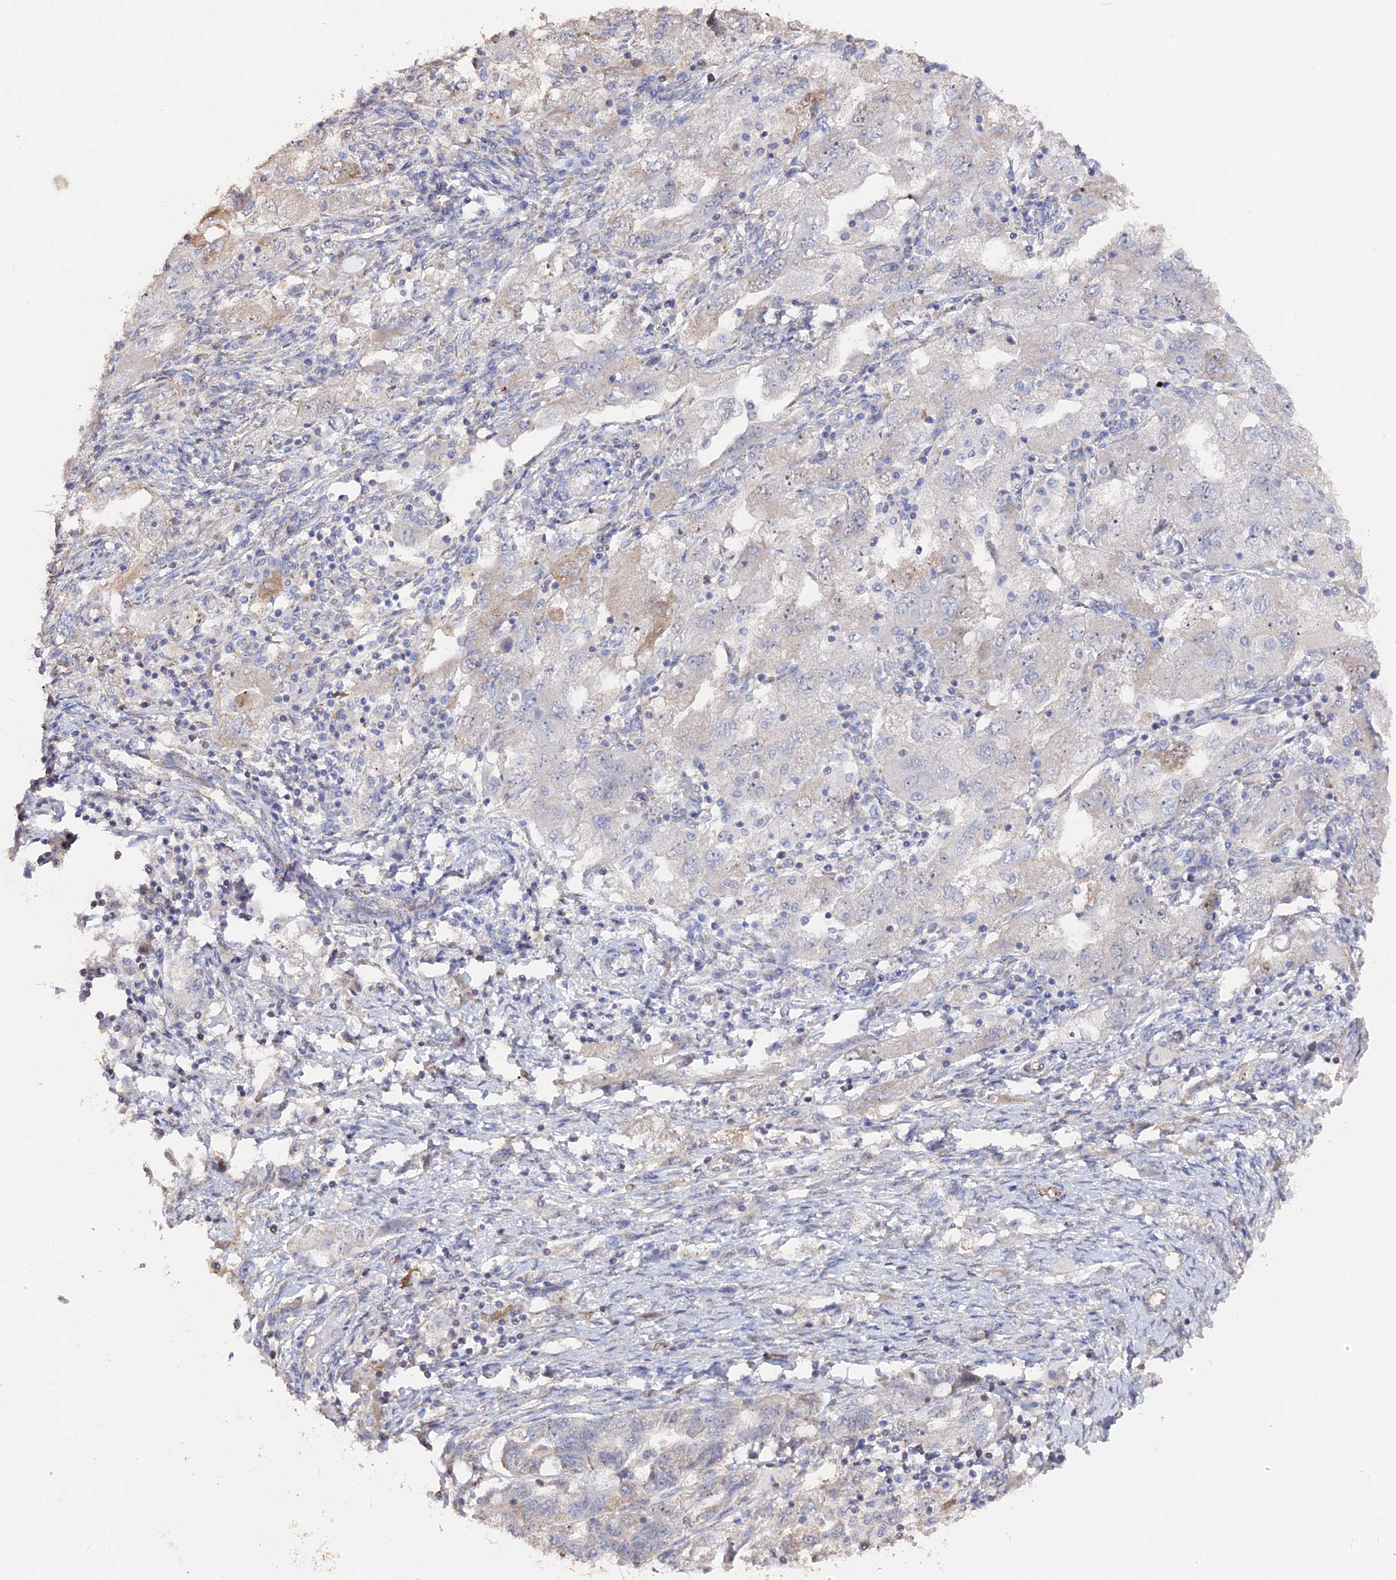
{"staining": {"intensity": "negative", "quantity": "none", "location": "none"}, "tissue": "ovarian cancer", "cell_type": "Tumor cells", "image_type": "cancer", "snomed": [{"axis": "morphology", "description": "Carcinoma, NOS"}, {"axis": "morphology", "description": "Cystadenocarcinoma, serous, NOS"}, {"axis": "topography", "description": "Ovary"}], "caption": "Ovarian serous cystadenocarcinoma was stained to show a protein in brown. There is no significant staining in tumor cells.", "gene": "SEMG2", "patient": {"sex": "female", "age": 69}}